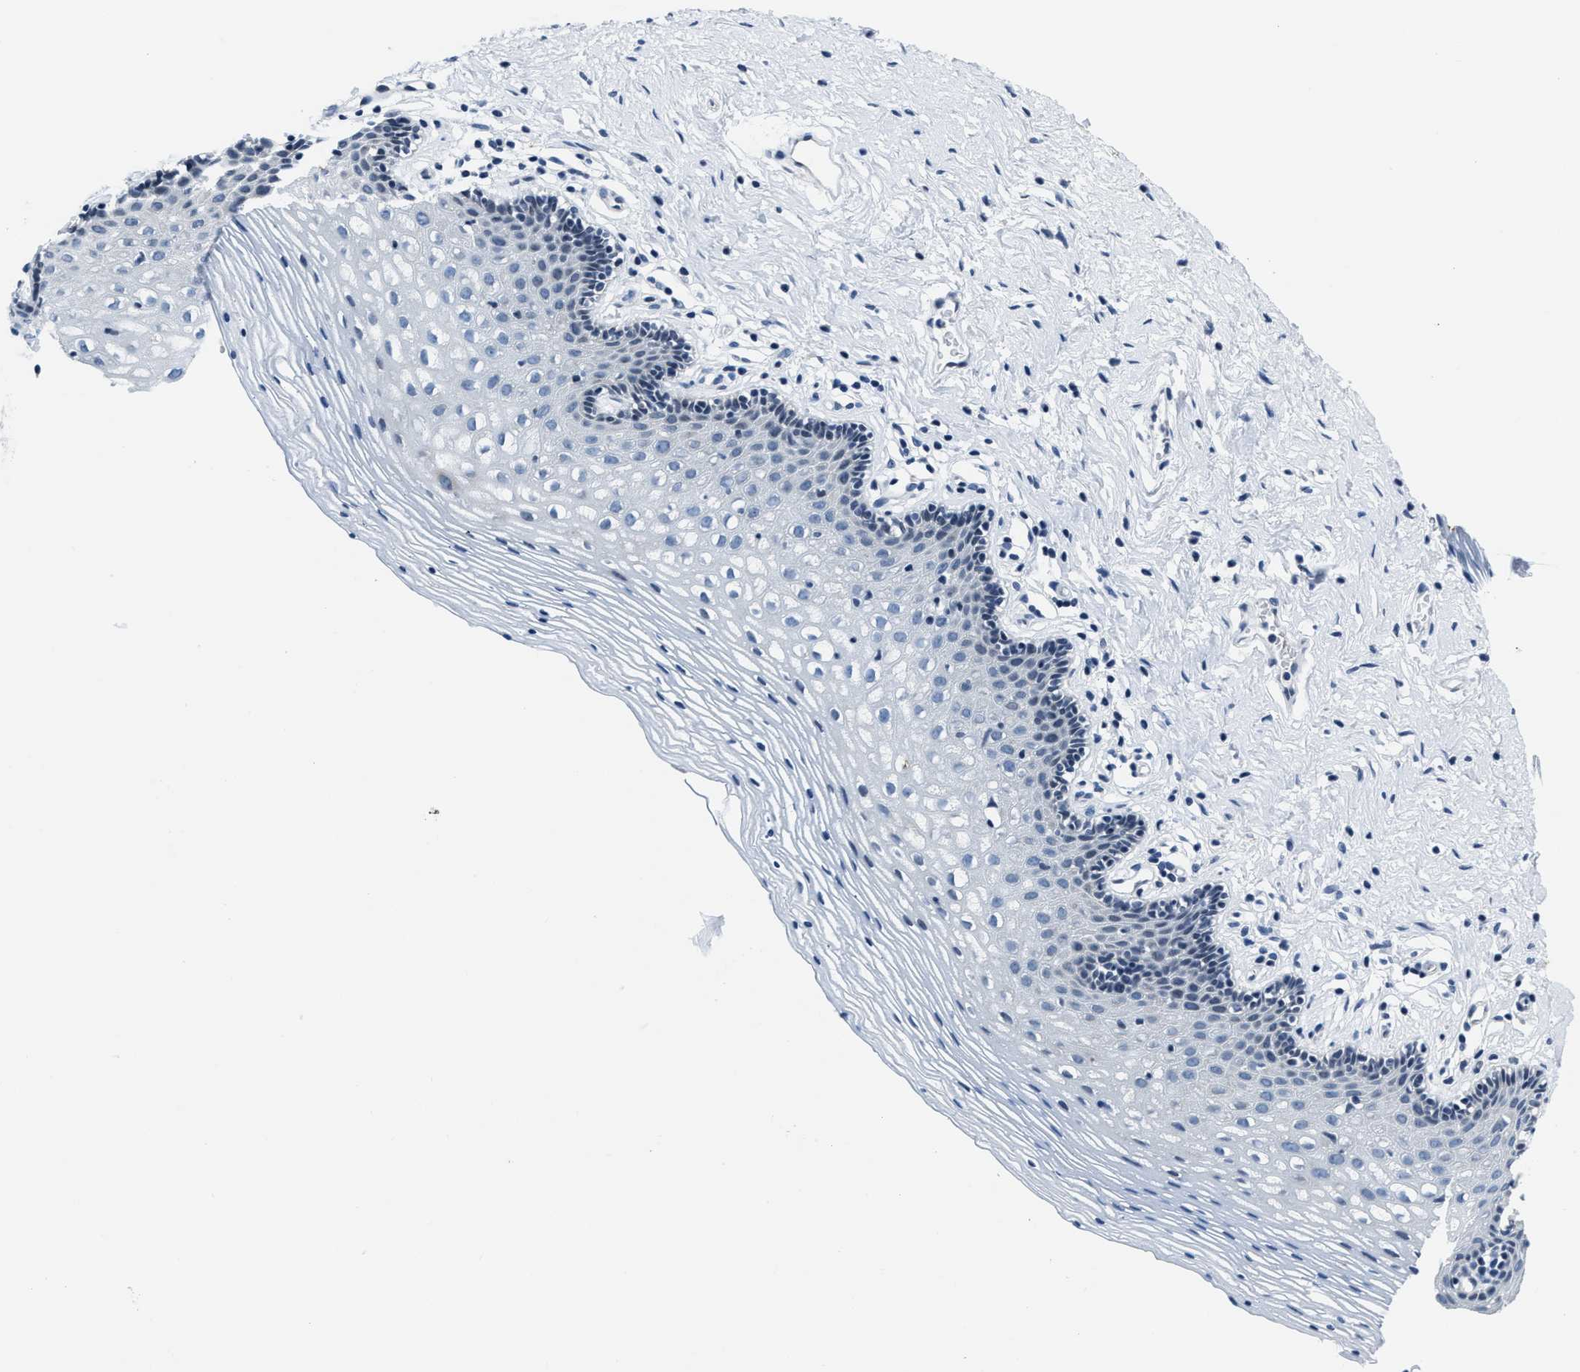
{"staining": {"intensity": "negative", "quantity": "none", "location": "none"}, "tissue": "vagina", "cell_type": "Squamous epithelial cells", "image_type": "normal", "snomed": [{"axis": "morphology", "description": "Normal tissue, NOS"}, {"axis": "topography", "description": "Vagina"}], "caption": "The image reveals no staining of squamous epithelial cells in benign vagina. Nuclei are stained in blue.", "gene": "ASZ1", "patient": {"sex": "female", "age": 32}}